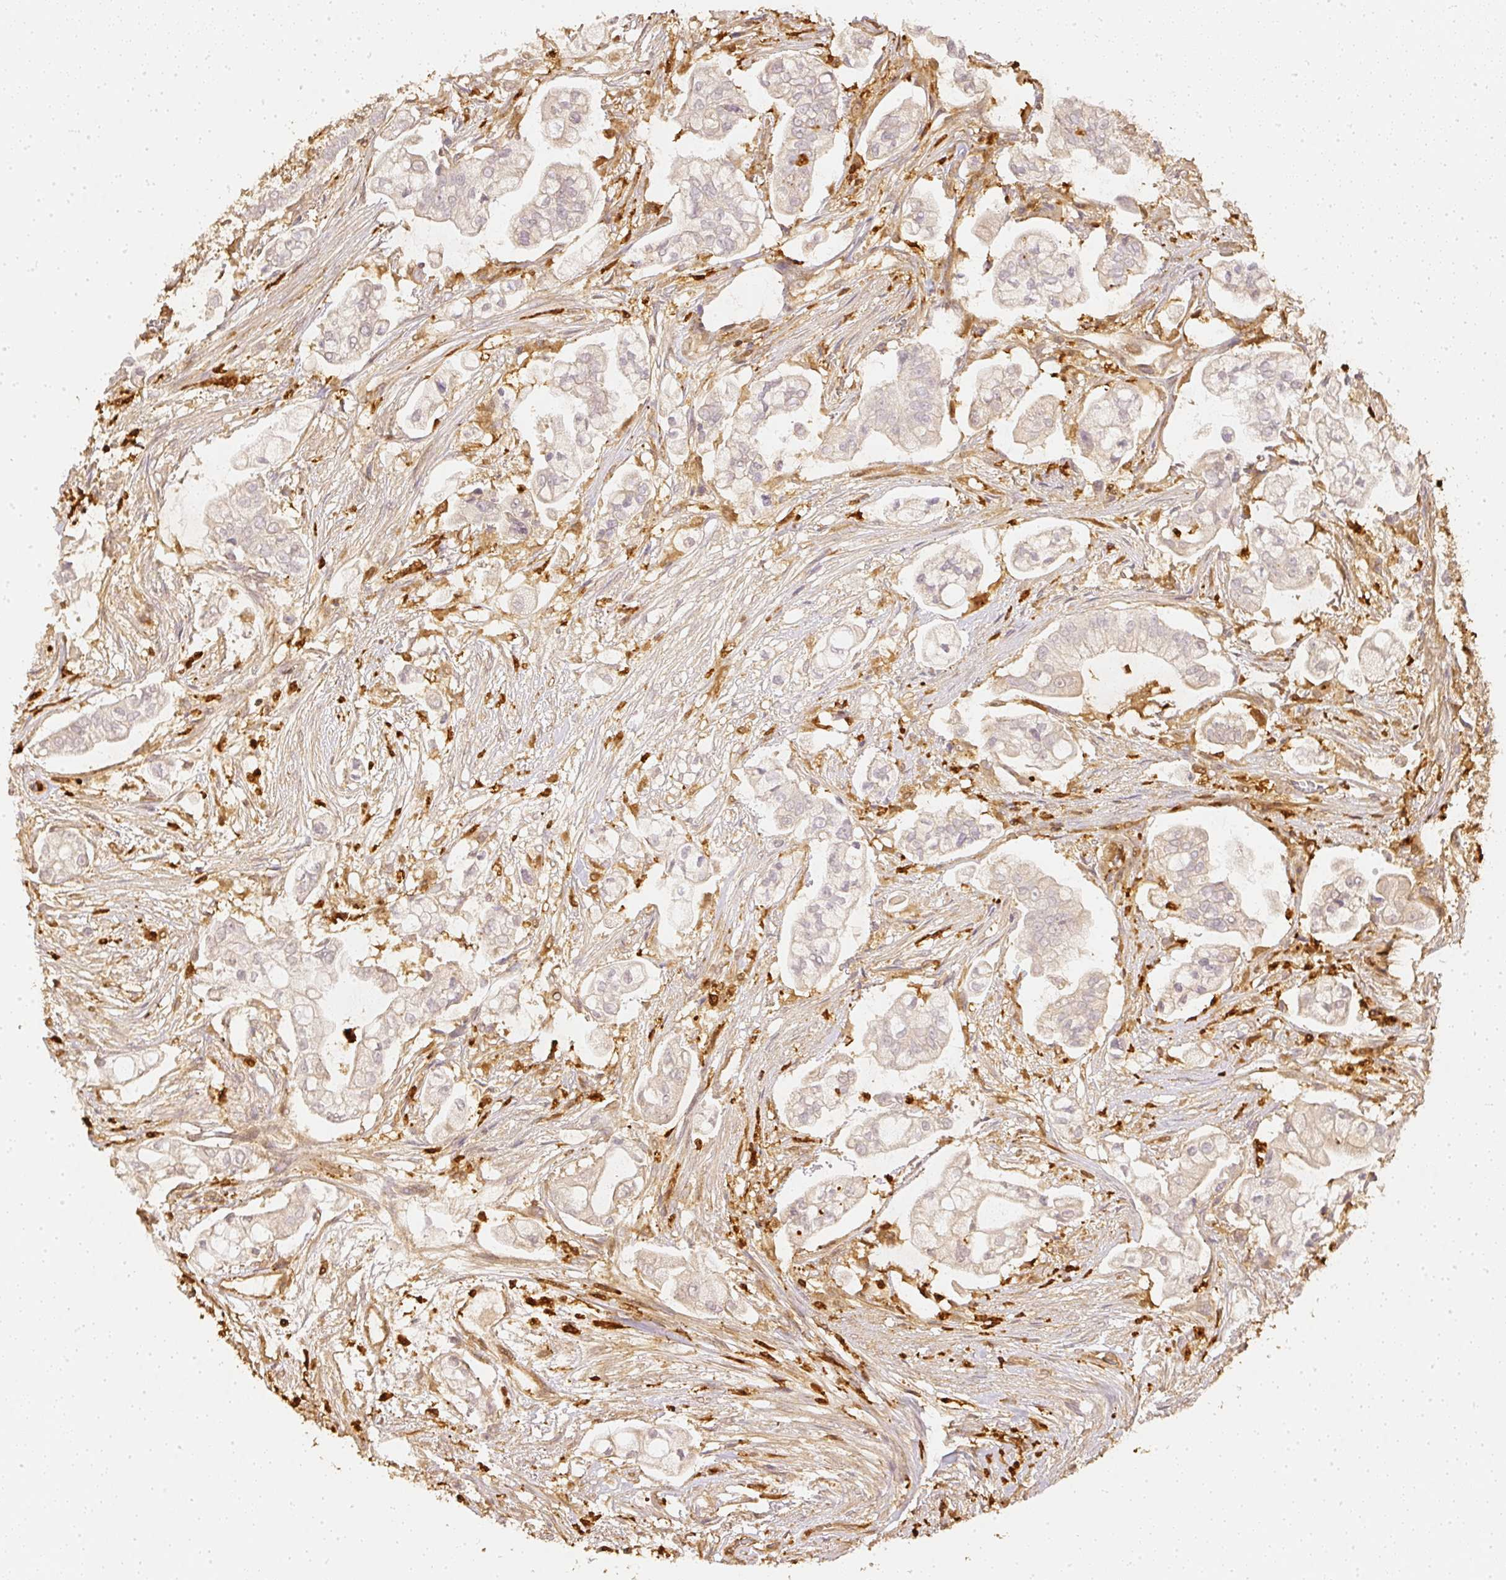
{"staining": {"intensity": "weak", "quantity": "<25%", "location": "cytoplasmic/membranous"}, "tissue": "pancreatic cancer", "cell_type": "Tumor cells", "image_type": "cancer", "snomed": [{"axis": "morphology", "description": "Adenocarcinoma, NOS"}, {"axis": "topography", "description": "Pancreas"}], "caption": "IHC histopathology image of neoplastic tissue: adenocarcinoma (pancreatic) stained with DAB reveals no significant protein expression in tumor cells.", "gene": "PFN1", "patient": {"sex": "female", "age": 69}}